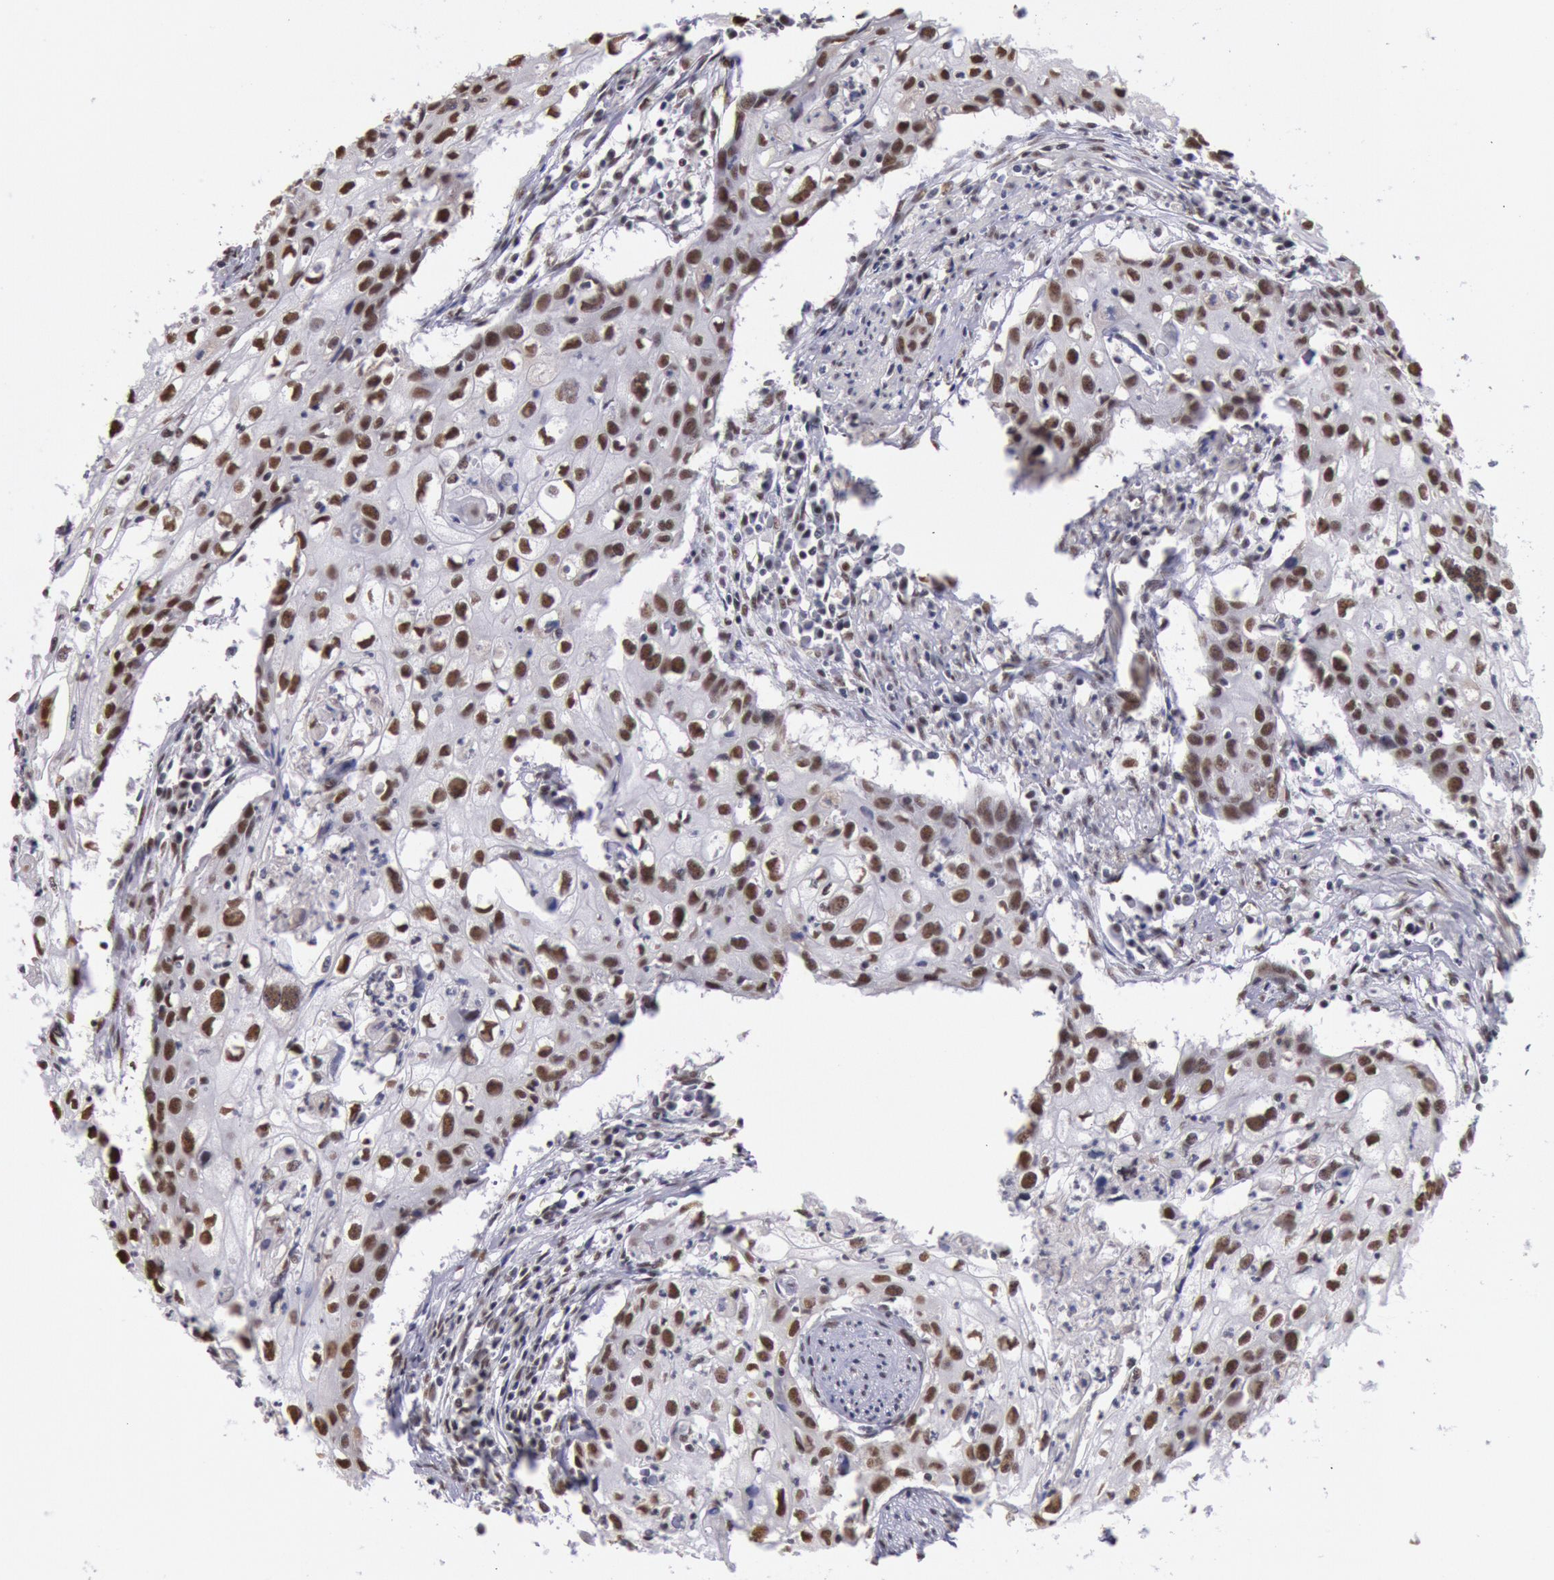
{"staining": {"intensity": "moderate", "quantity": ">75%", "location": "nuclear"}, "tissue": "urothelial cancer", "cell_type": "Tumor cells", "image_type": "cancer", "snomed": [{"axis": "morphology", "description": "Urothelial carcinoma, High grade"}, {"axis": "topography", "description": "Urinary bladder"}], "caption": "Immunohistochemistry histopathology image of urothelial cancer stained for a protein (brown), which reveals medium levels of moderate nuclear positivity in approximately >75% of tumor cells.", "gene": "SNRPD3", "patient": {"sex": "male", "age": 54}}